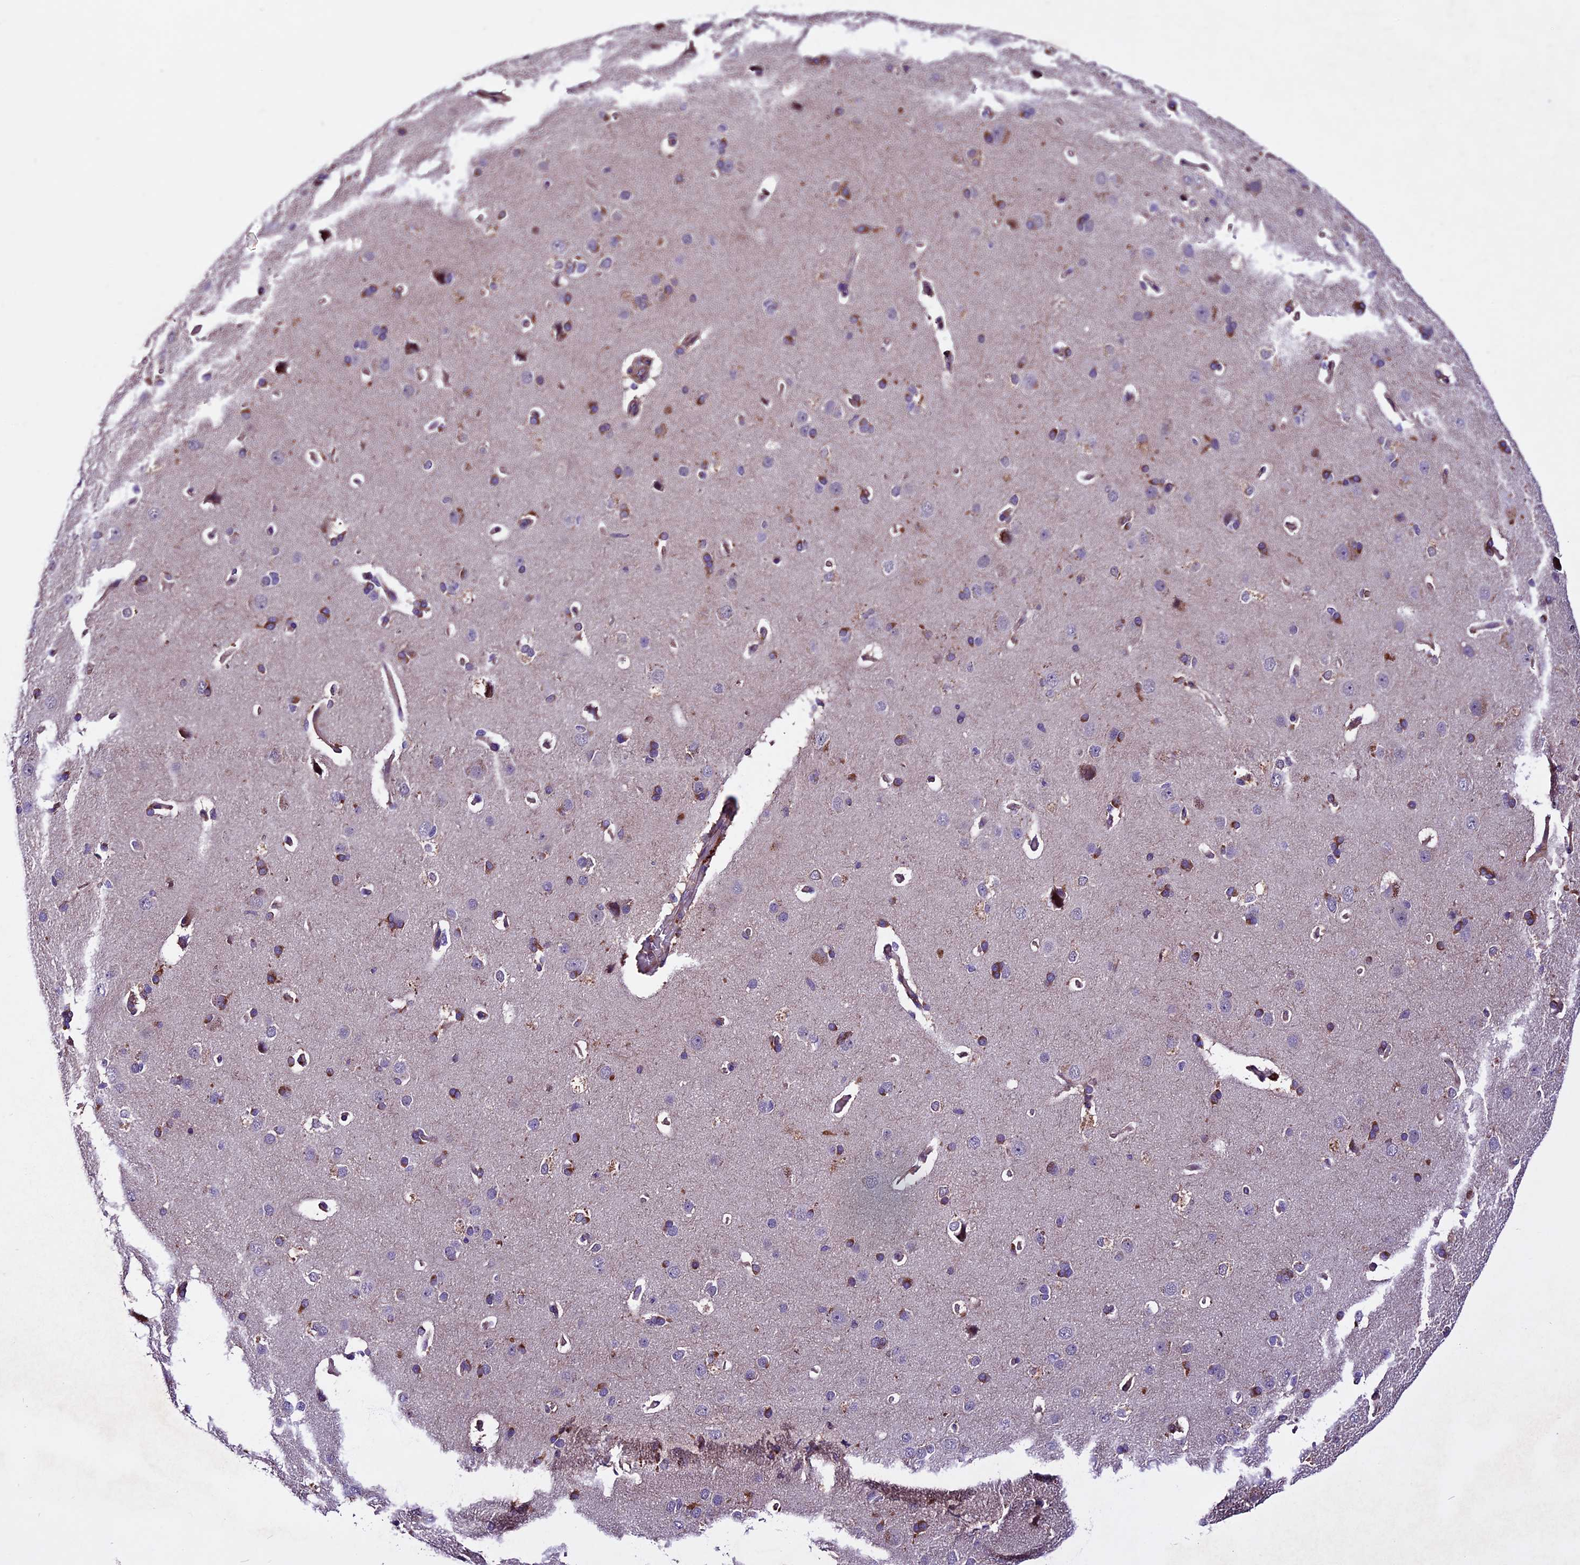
{"staining": {"intensity": "negative", "quantity": "none", "location": "none"}, "tissue": "cerebral cortex", "cell_type": "Endothelial cells", "image_type": "normal", "snomed": [{"axis": "morphology", "description": "Normal tissue, NOS"}, {"axis": "topography", "description": "Cerebral cortex"}], "caption": "Immunohistochemical staining of unremarkable human cerebral cortex displays no significant staining in endothelial cells.", "gene": "RINL", "patient": {"sex": "male", "age": 62}}